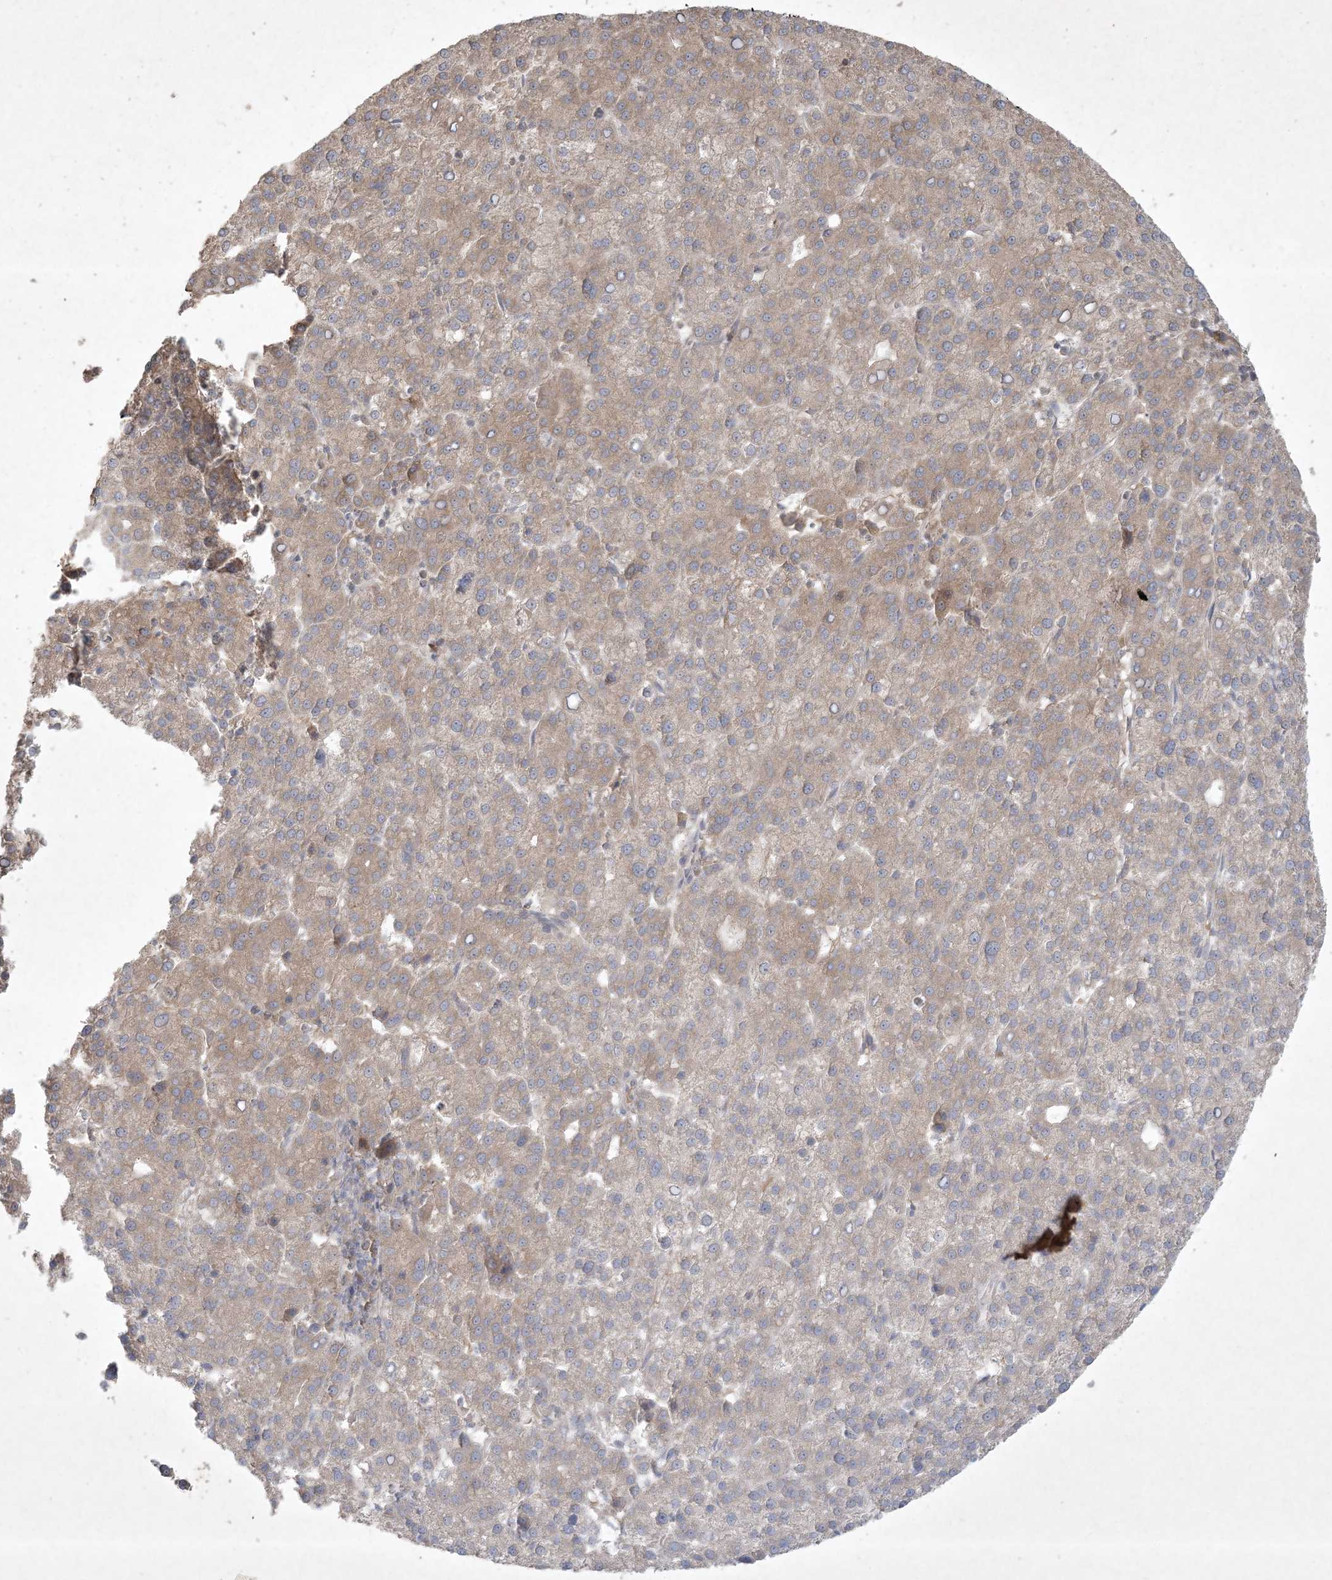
{"staining": {"intensity": "weak", "quantity": ">75%", "location": "cytoplasmic/membranous"}, "tissue": "liver cancer", "cell_type": "Tumor cells", "image_type": "cancer", "snomed": [{"axis": "morphology", "description": "Carcinoma, Hepatocellular, NOS"}, {"axis": "topography", "description": "Liver"}], "caption": "DAB immunohistochemical staining of liver hepatocellular carcinoma displays weak cytoplasmic/membranous protein expression in approximately >75% of tumor cells. The staining was performed using DAB to visualize the protein expression in brown, while the nuclei were stained in blue with hematoxylin (Magnification: 20x).", "gene": "NRBP2", "patient": {"sex": "female", "age": 58}}